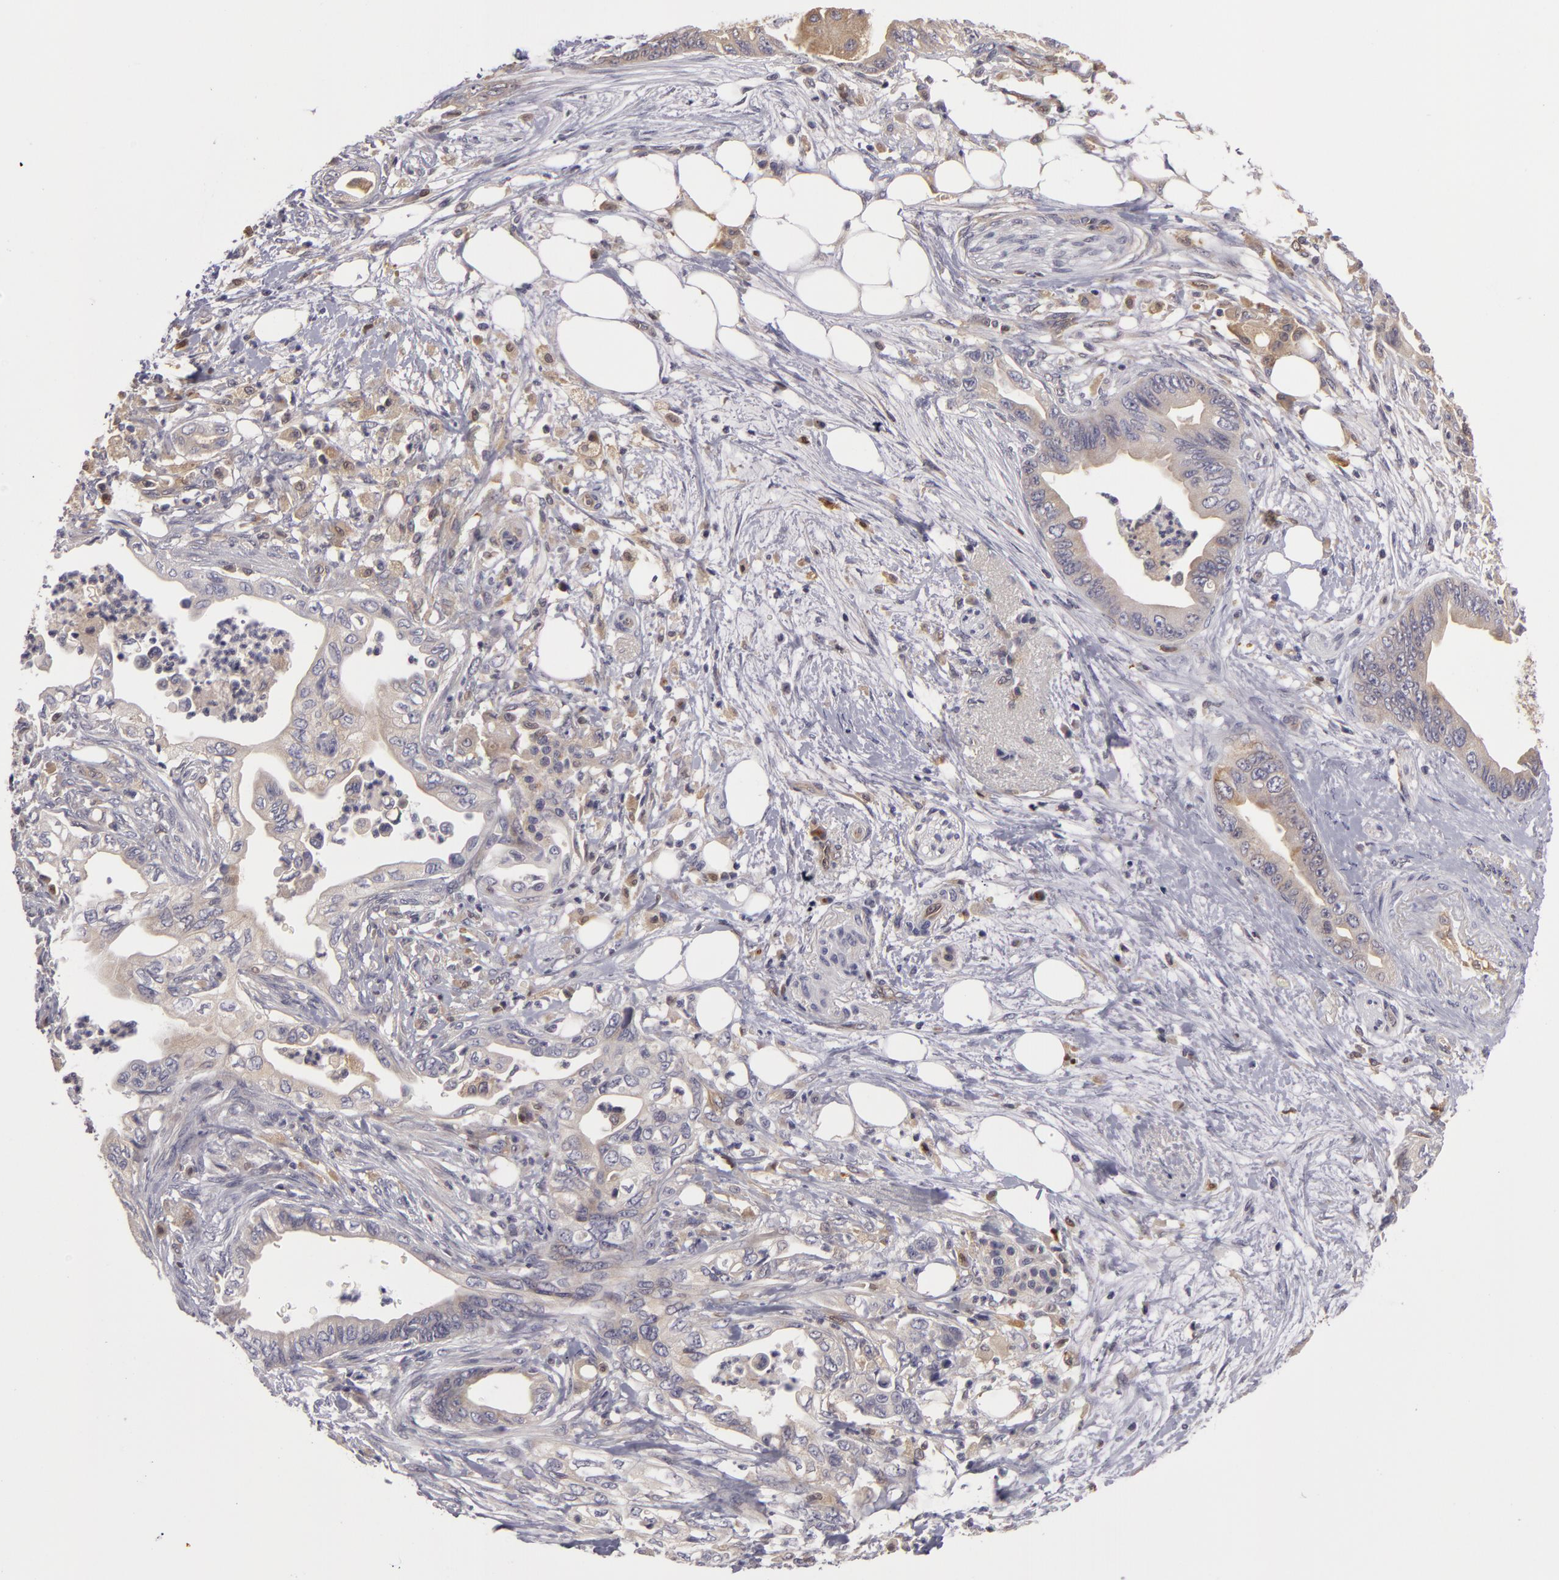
{"staining": {"intensity": "weak", "quantity": ">75%", "location": "cytoplasmic/membranous"}, "tissue": "pancreatic cancer", "cell_type": "Tumor cells", "image_type": "cancer", "snomed": [{"axis": "morphology", "description": "Adenocarcinoma, NOS"}, {"axis": "topography", "description": "Pancreas"}], "caption": "Protein expression analysis of human pancreatic cancer (adenocarcinoma) reveals weak cytoplasmic/membranous staining in about >75% of tumor cells.", "gene": "ZNF229", "patient": {"sex": "female", "age": 66}}